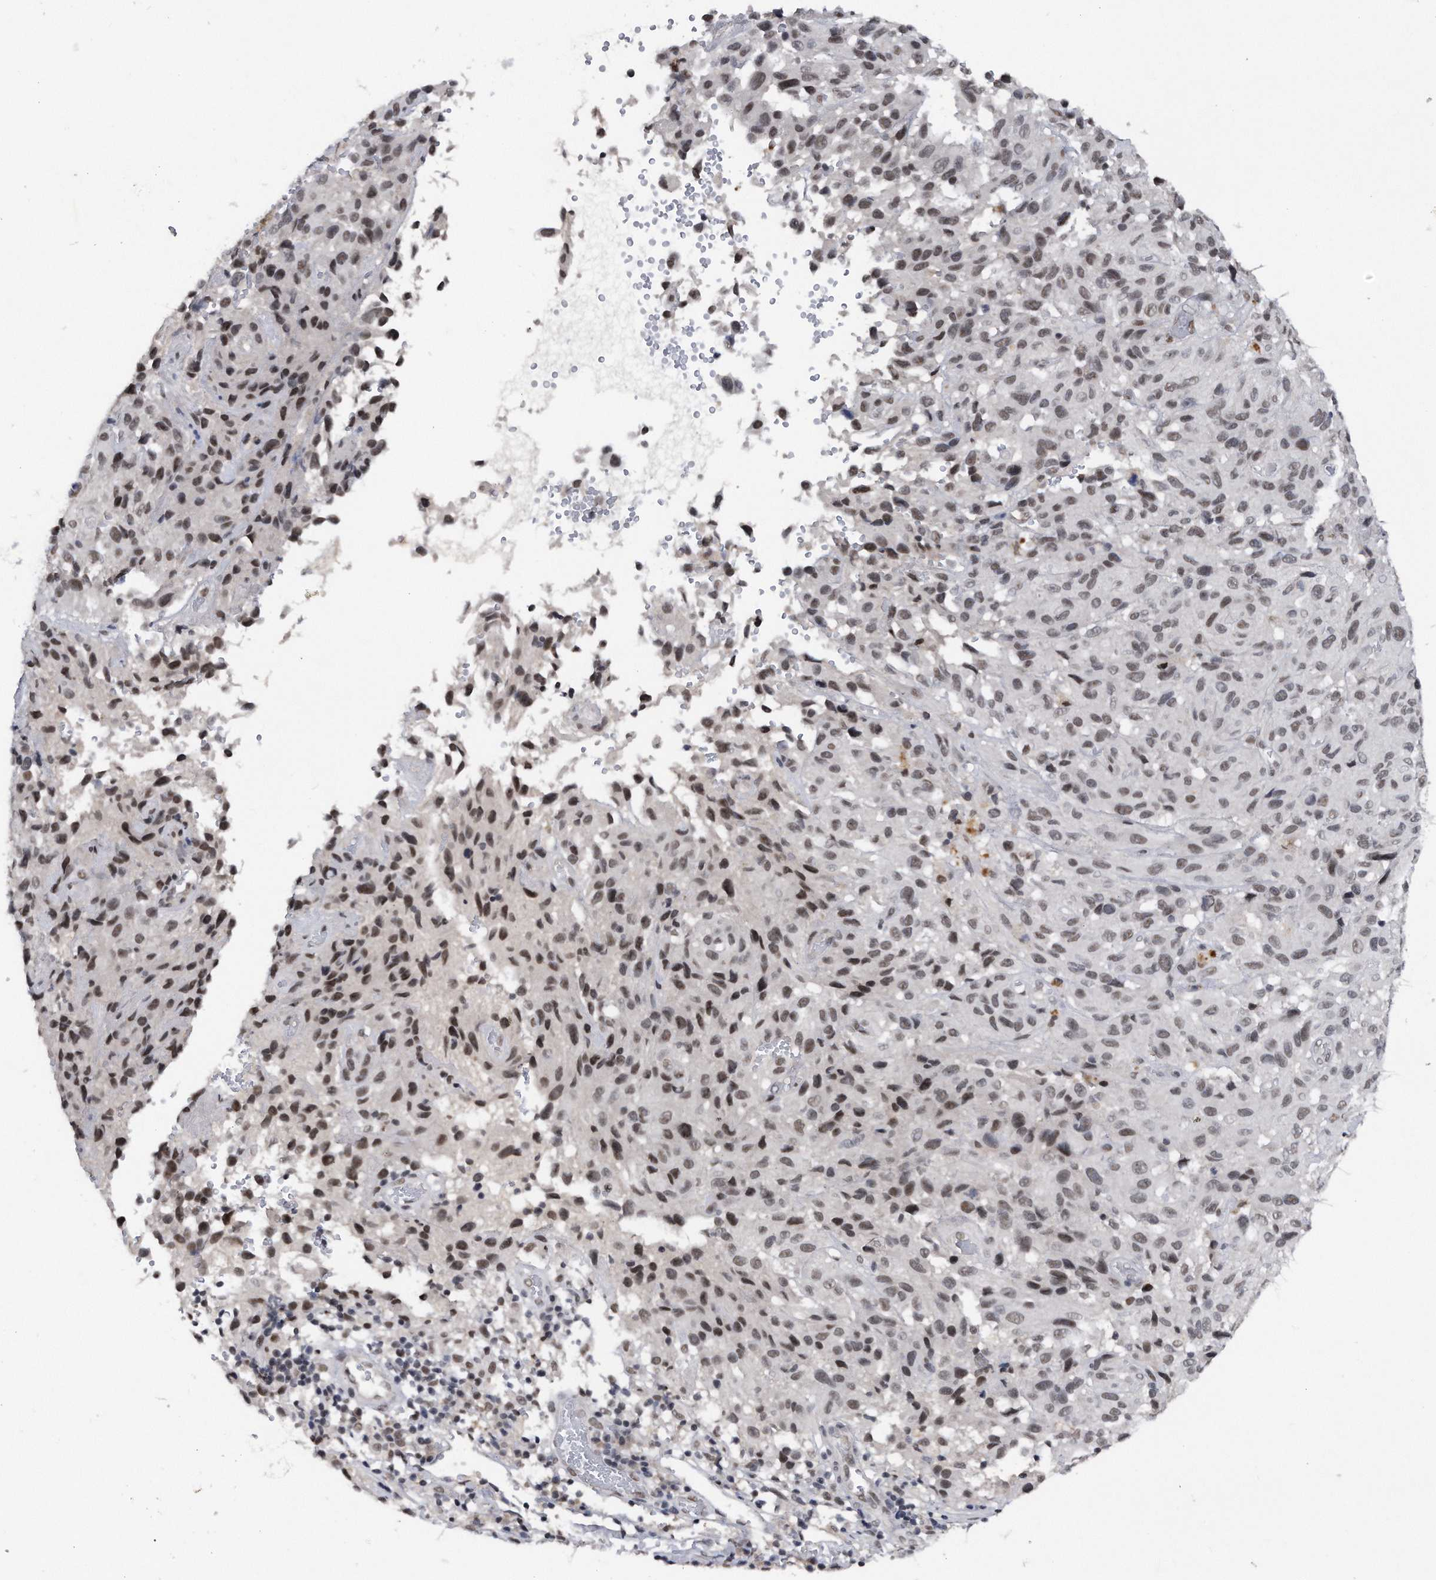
{"staining": {"intensity": "moderate", "quantity": "25%-75%", "location": "nuclear"}, "tissue": "melanoma", "cell_type": "Tumor cells", "image_type": "cancer", "snomed": [{"axis": "morphology", "description": "Malignant melanoma, NOS"}, {"axis": "topography", "description": "Skin"}], "caption": "Immunohistochemistry (IHC) image of neoplastic tissue: melanoma stained using immunohistochemistry shows medium levels of moderate protein expression localized specifically in the nuclear of tumor cells, appearing as a nuclear brown color.", "gene": "VIRMA", "patient": {"sex": "male", "age": 66}}